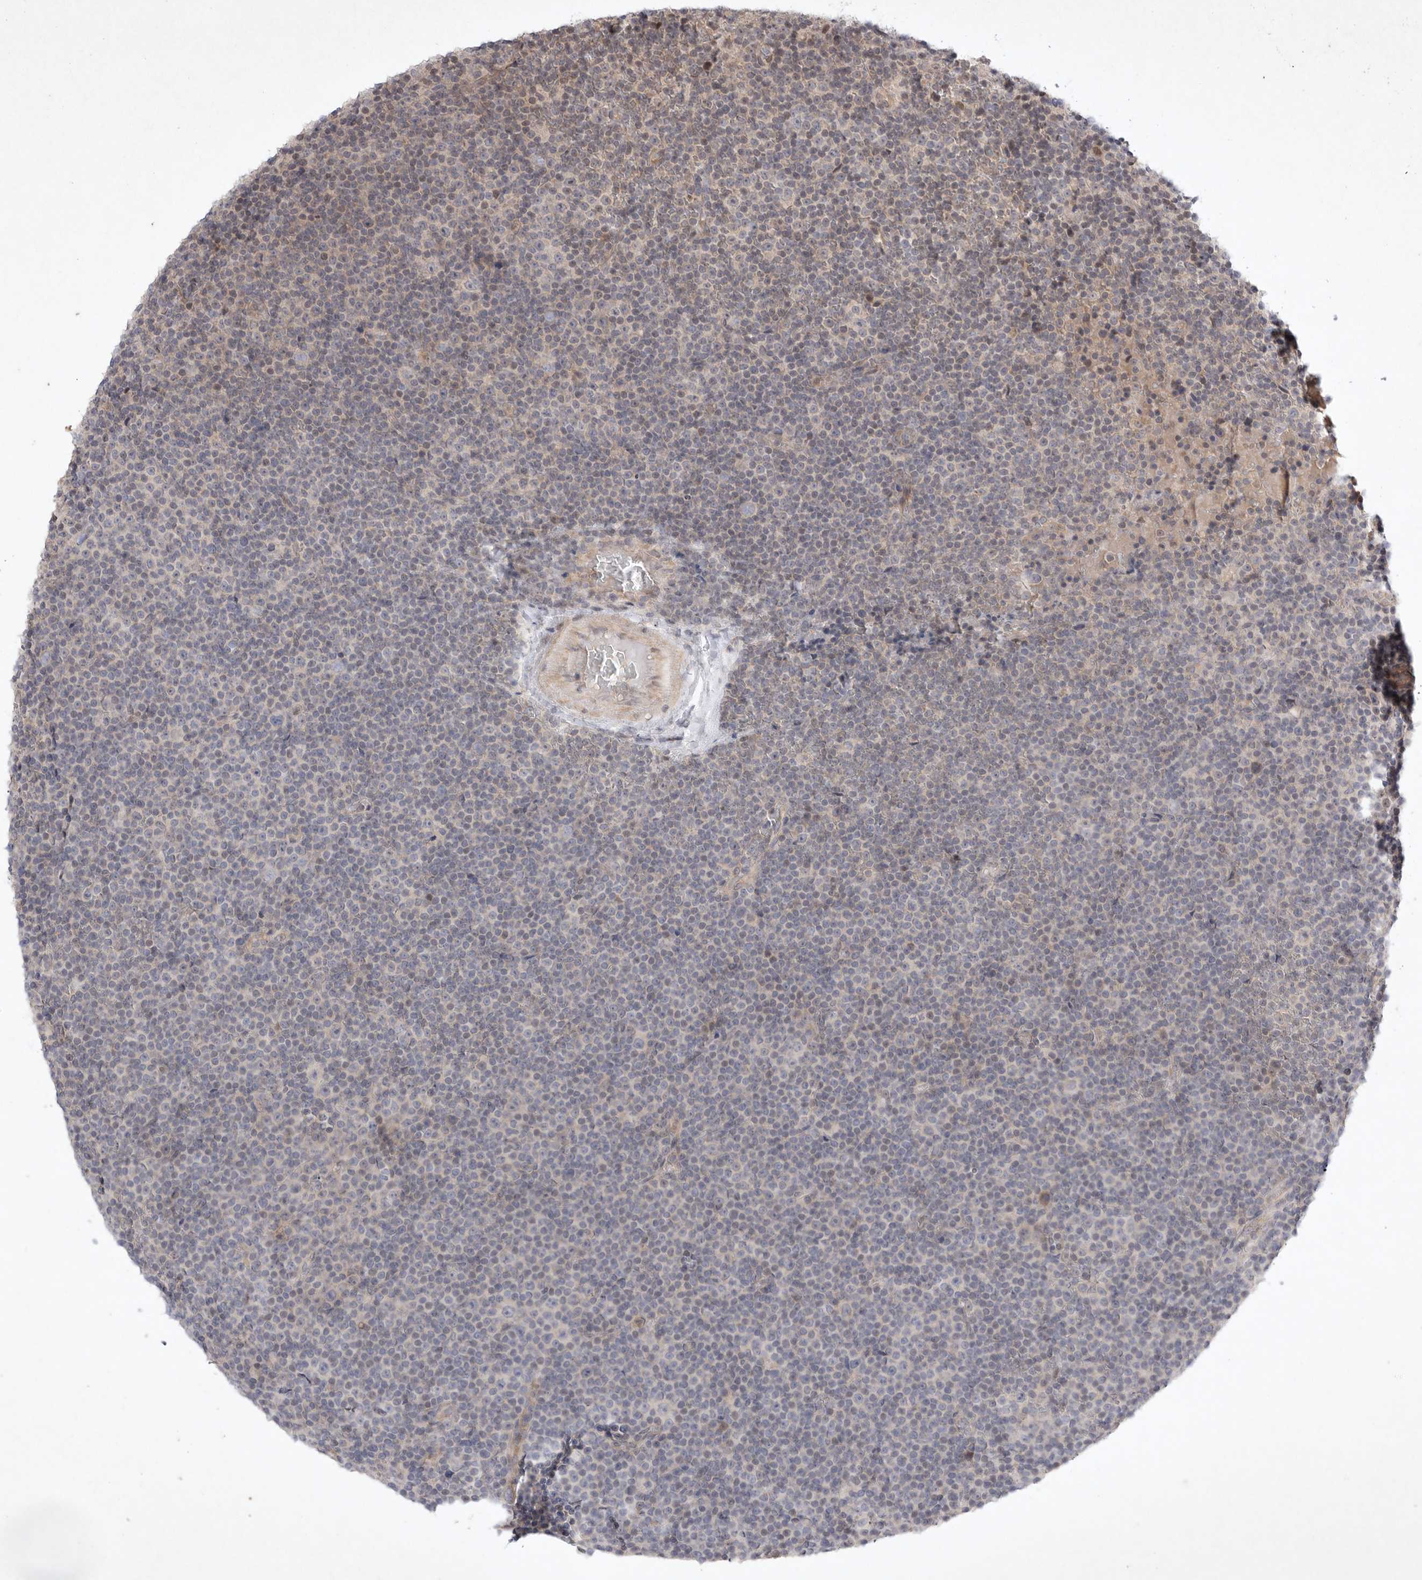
{"staining": {"intensity": "weak", "quantity": "<25%", "location": "nuclear"}, "tissue": "lymphoma", "cell_type": "Tumor cells", "image_type": "cancer", "snomed": [{"axis": "morphology", "description": "Malignant lymphoma, non-Hodgkin's type, Low grade"}, {"axis": "topography", "description": "Lymph node"}], "caption": "Immunohistochemistry of lymphoma displays no expression in tumor cells.", "gene": "EIF2AK1", "patient": {"sex": "female", "age": 67}}